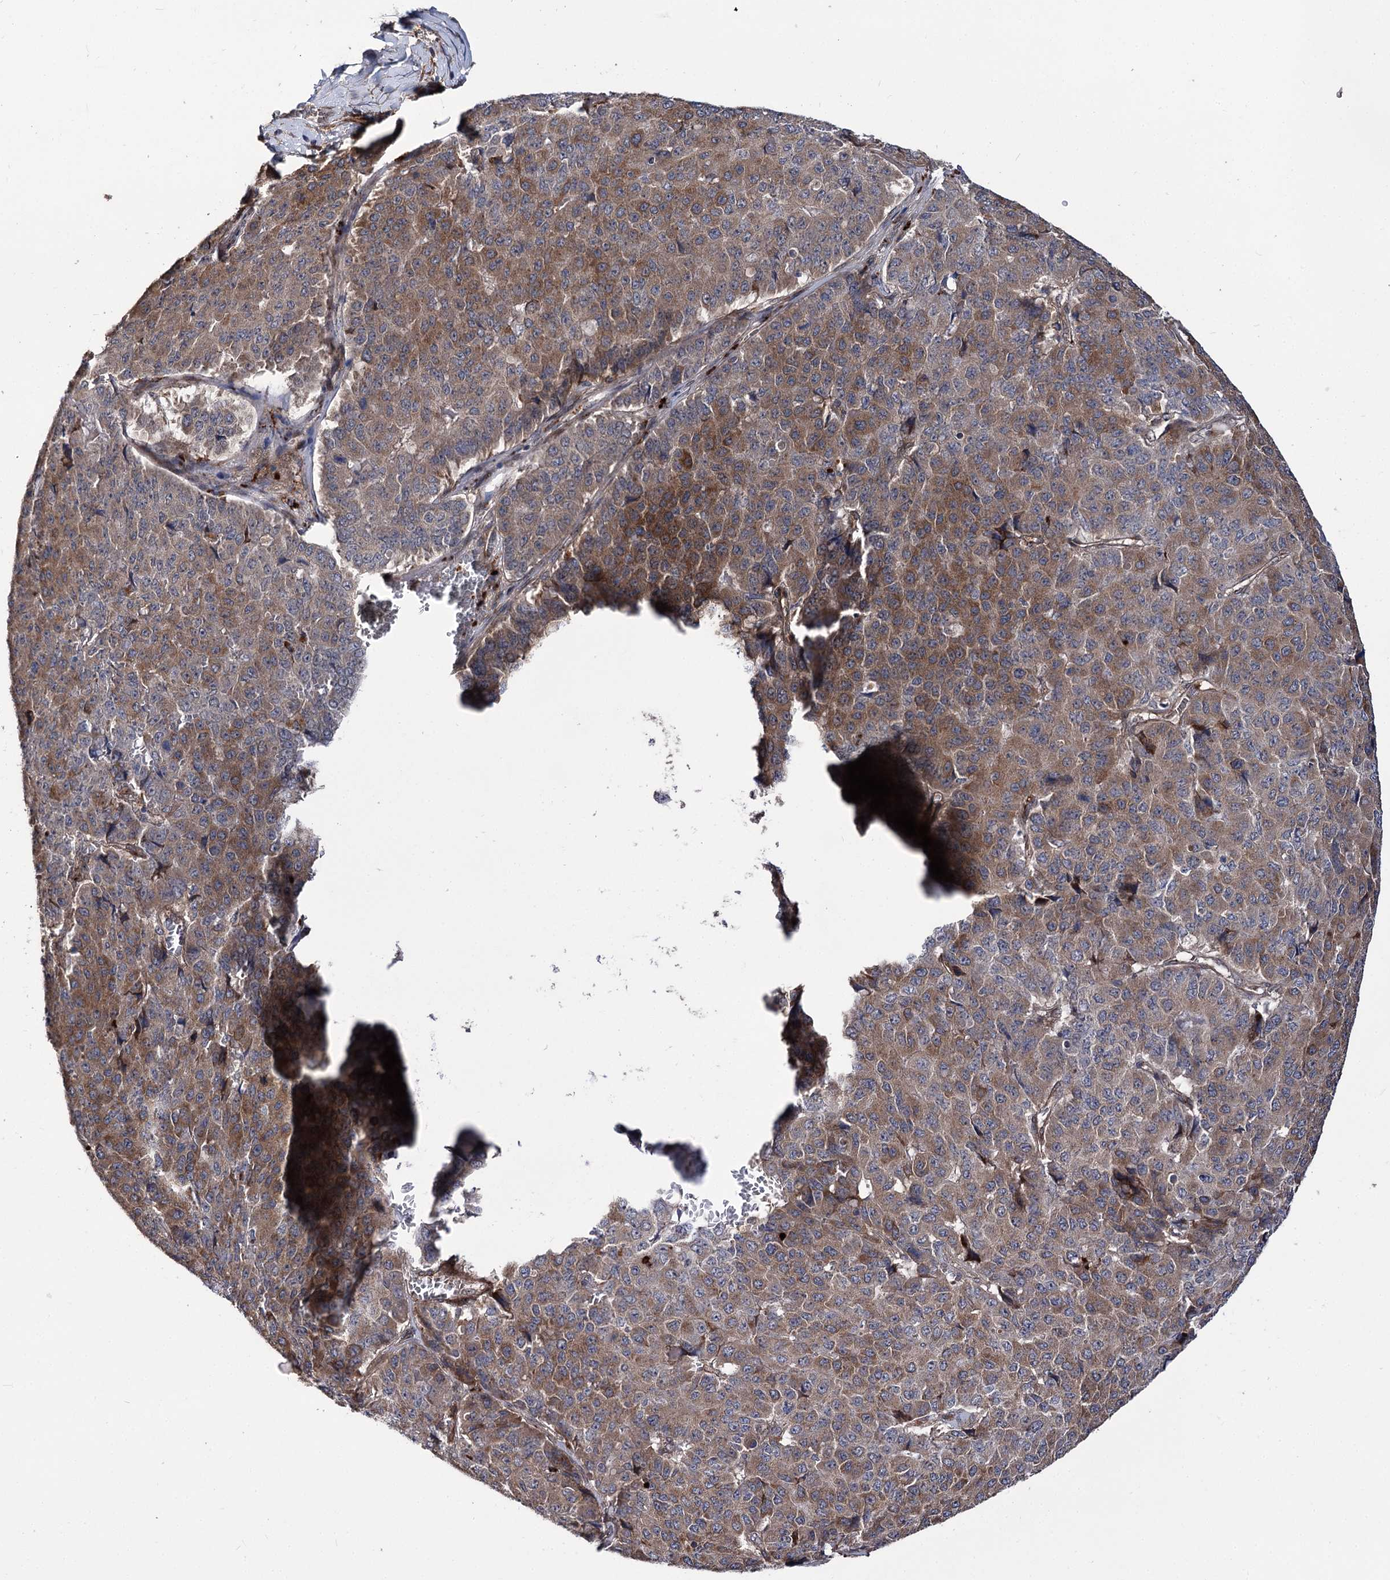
{"staining": {"intensity": "moderate", "quantity": ">75%", "location": "cytoplasmic/membranous"}, "tissue": "pancreatic cancer", "cell_type": "Tumor cells", "image_type": "cancer", "snomed": [{"axis": "morphology", "description": "Adenocarcinoma, NOS"}, {"axis": "topography", "description": "Pancreas"}], "caption": "A brown stain highlights moderate cytoplasmic/membranous positivity of a protein in human adenocarcinoma (pancreatic) tumor cells.", "gene": "MINDY3", "patient": {"sex": "male", "age": 50}}